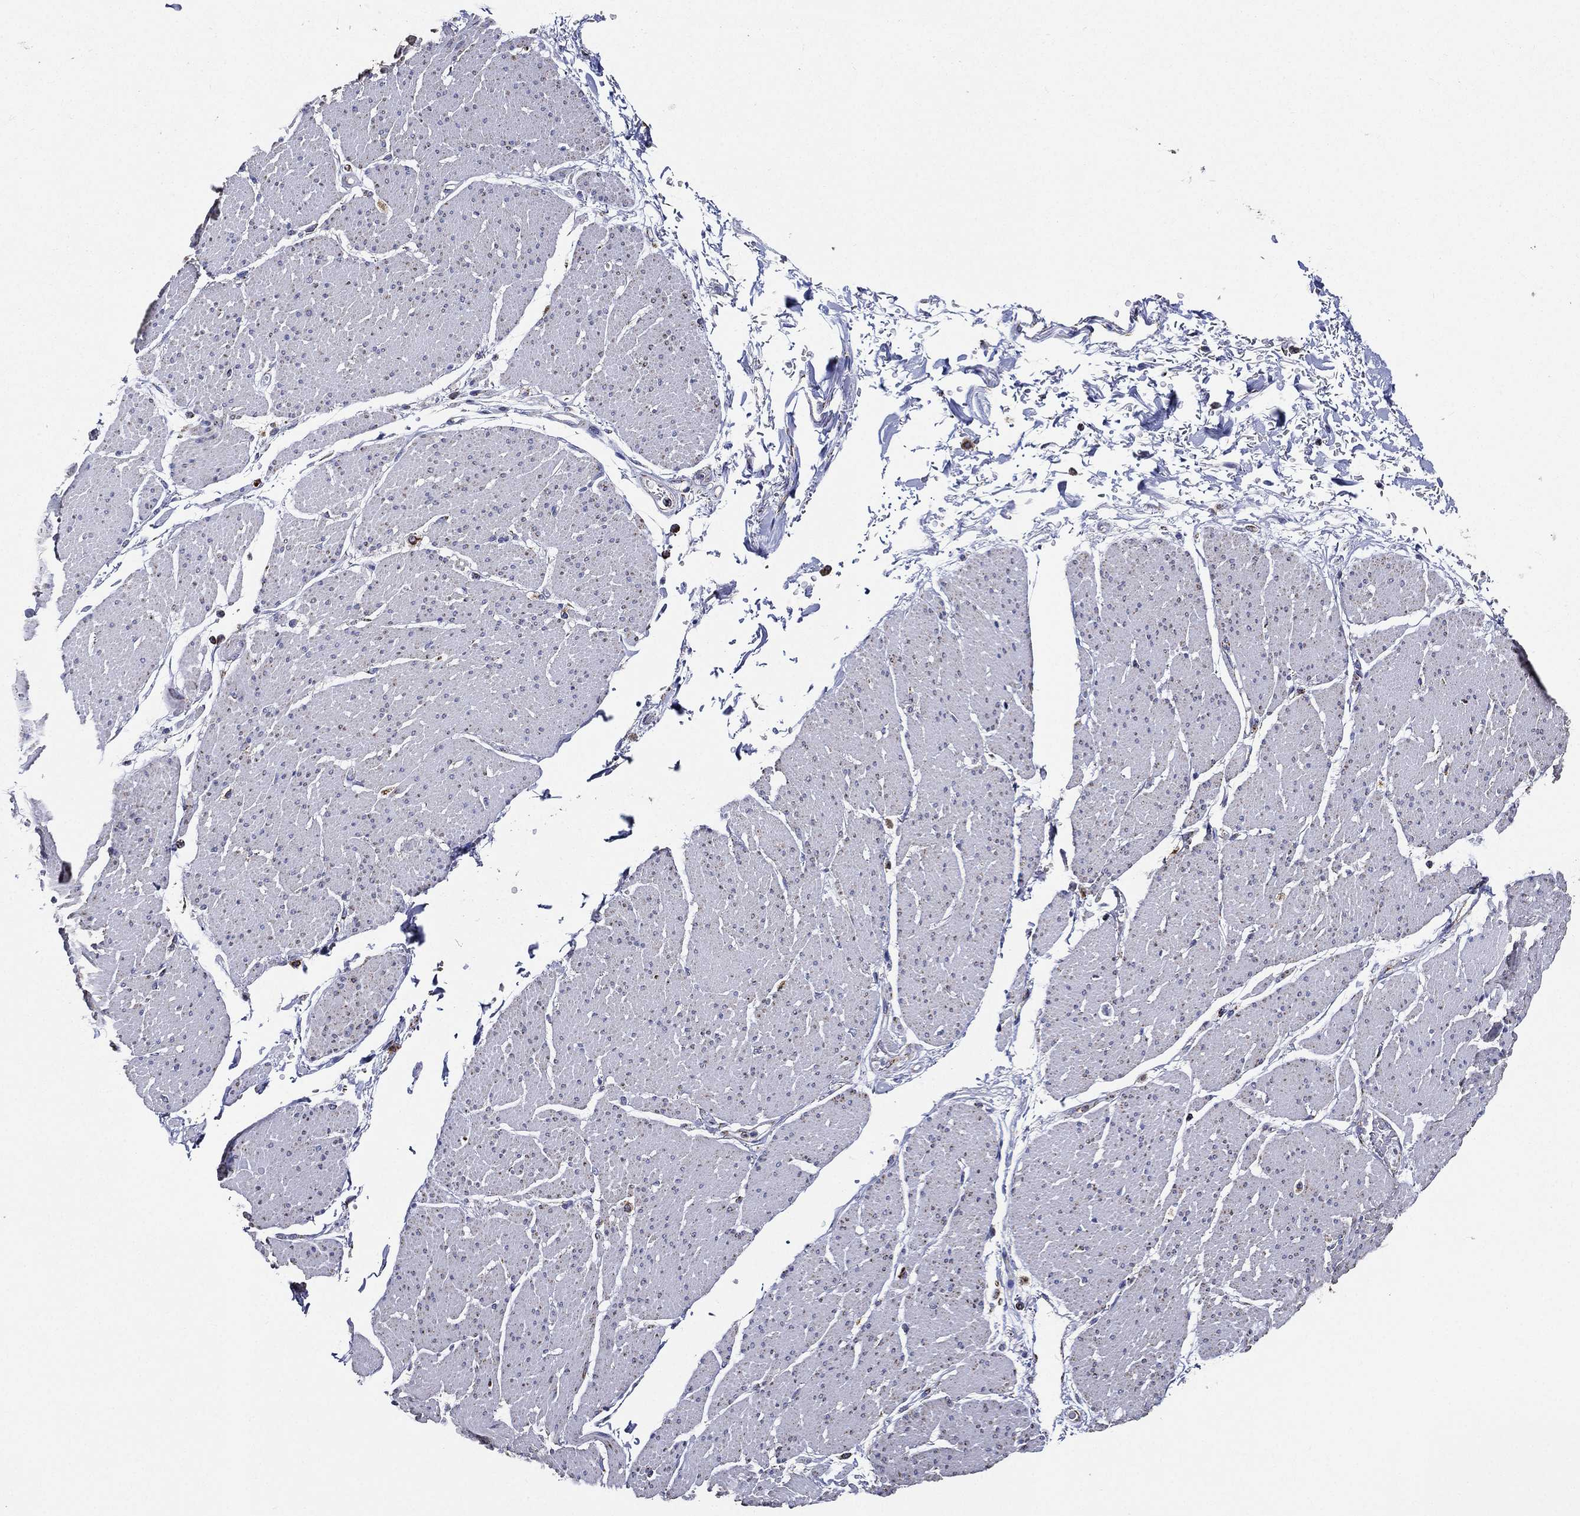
{"staining": {"intensity": "negative", "quantity": "none", "location": "none"}, "tissue": "smooth muscle", "cell_type": "Smooth muscle cells", "image_type": "normal", "snomed": [{"axis": "morphology", "description": "Normal tissue, NOS"}, {"axis": "topography", "description": "Smooth muscle"}, {"axis": "topography", "description": "Anal"}], "caption": "Immunohistochemical staining of unremarkable human smooth muscle exhibits no significant positivity in smooth muscle cells.", "gene": "NDUFAB1", "patient": {"sex": "male", "age": 83}}